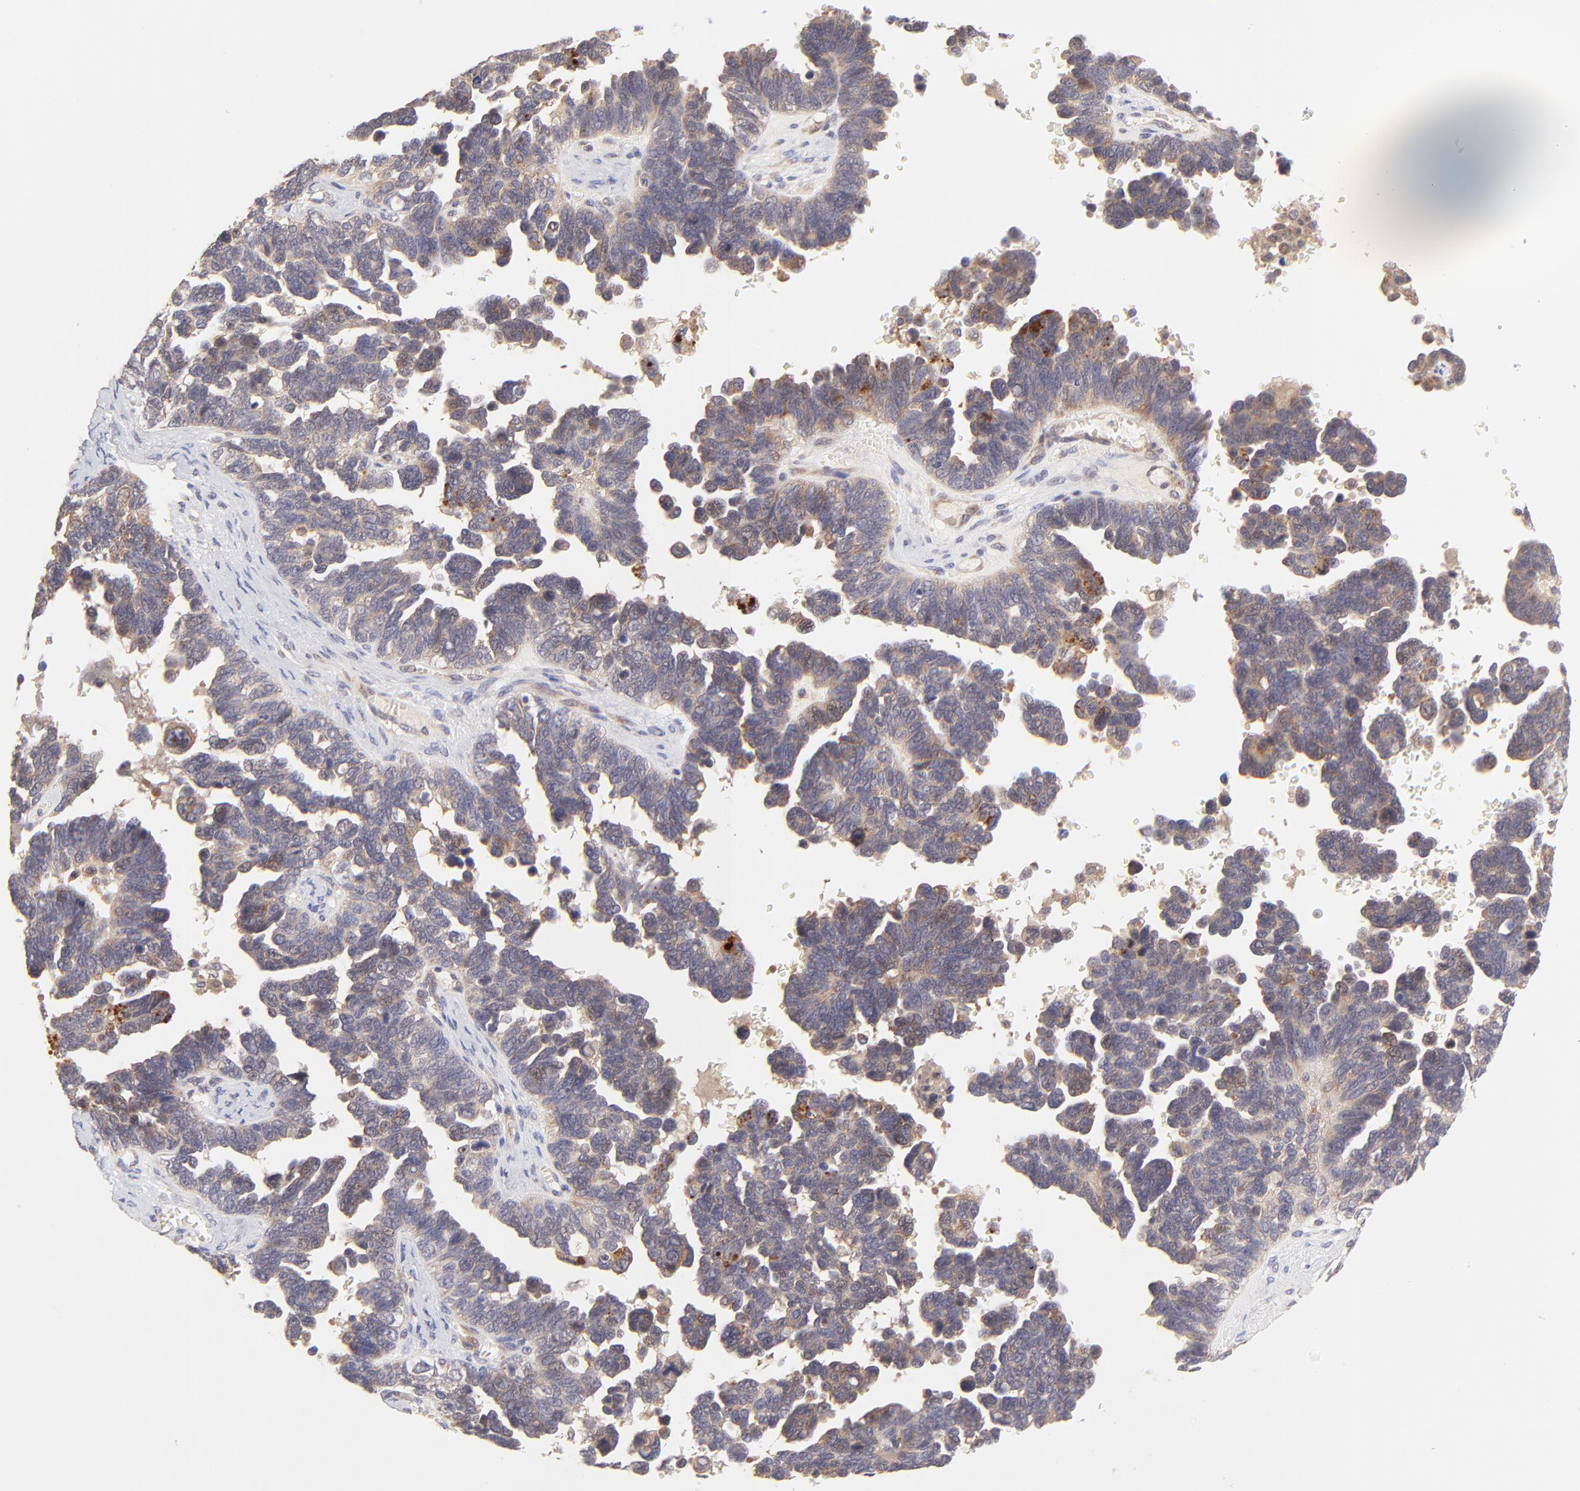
{"staining": {"intensity": "weak", "quantity": "25%-75%", "location": "cytoplasmic/membranous"}, "tissue": "ovarian cancer", "cell_type": "Tumor cells", "image_type": "cancer", "snomed": [{"axis": "morphology", "description": "Cystadenocarcinoma, serous, NOS"}, {"axis": "topography", "description": "Ovary"}], "caption": "DAB immunohistochemical staining of ovarian cancer (serous cystadenocarcinoma) reveals weak cytoplasmic/membranous protein expression in about 25%-75% of tumor cells.", "gene": "TNRC6B", "patient": {"sex": "female", "age": 69}}